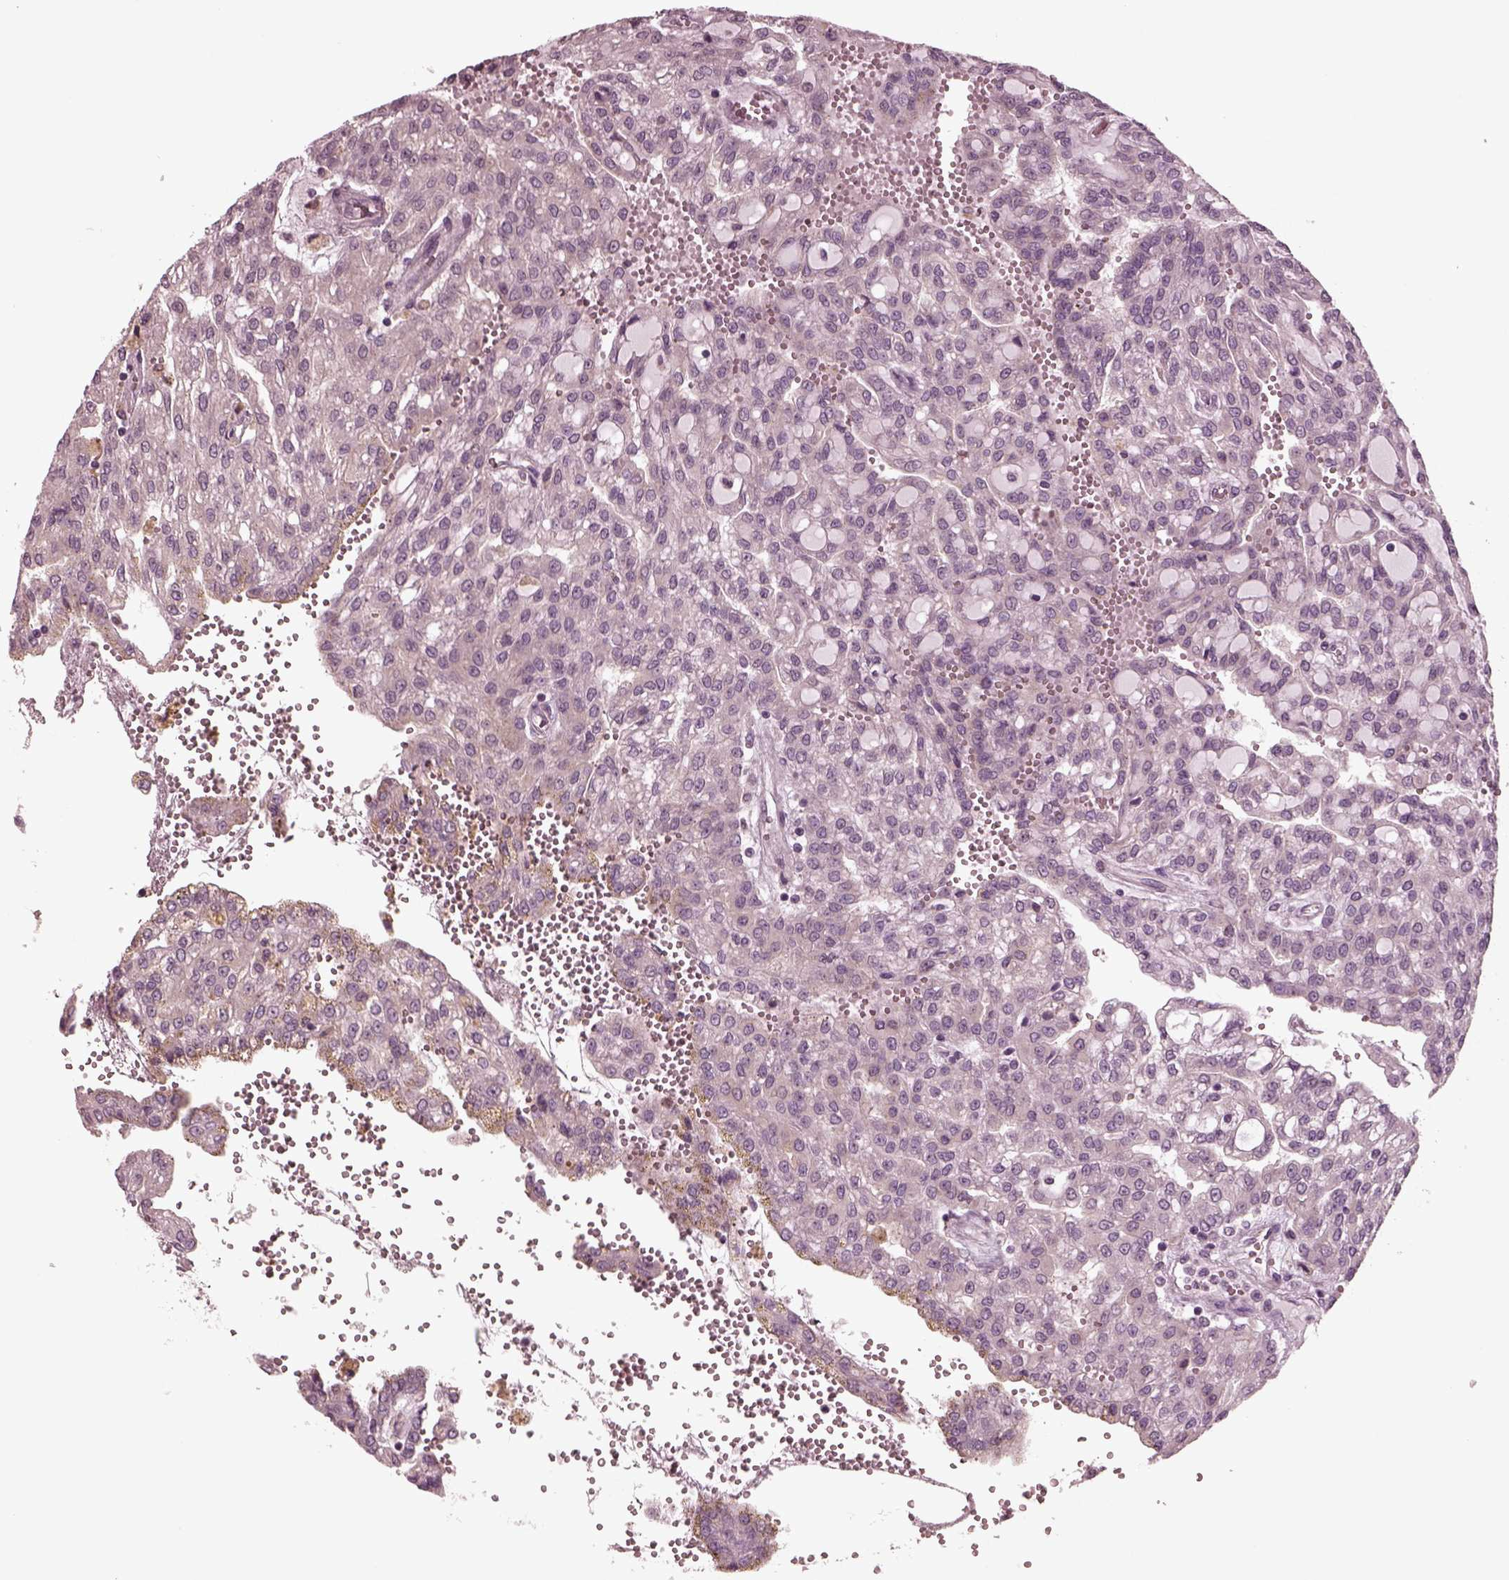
{"staining": {"intensity": "negative", "quantity": "none", "location": "none"}, "tissue": "renal cancer", "cell_type": "Tumor cells", "image_type": "cancer", "snomed": [{"axis": "morphology", "description": "Adenocarcinoma, NOS"}, {"axis": "topography", "description": "Kidney"}], "caption": "Adenocarcinoma (renal) was stained to show a protein in brown. There is no significant staining in tumor cells. (DAB (3,3'-diaminobenzidine) immunohistochemistry (IHC), high magnification).", "gene": "TUBG1", "patient": {"sex": "male", "age": 63}}